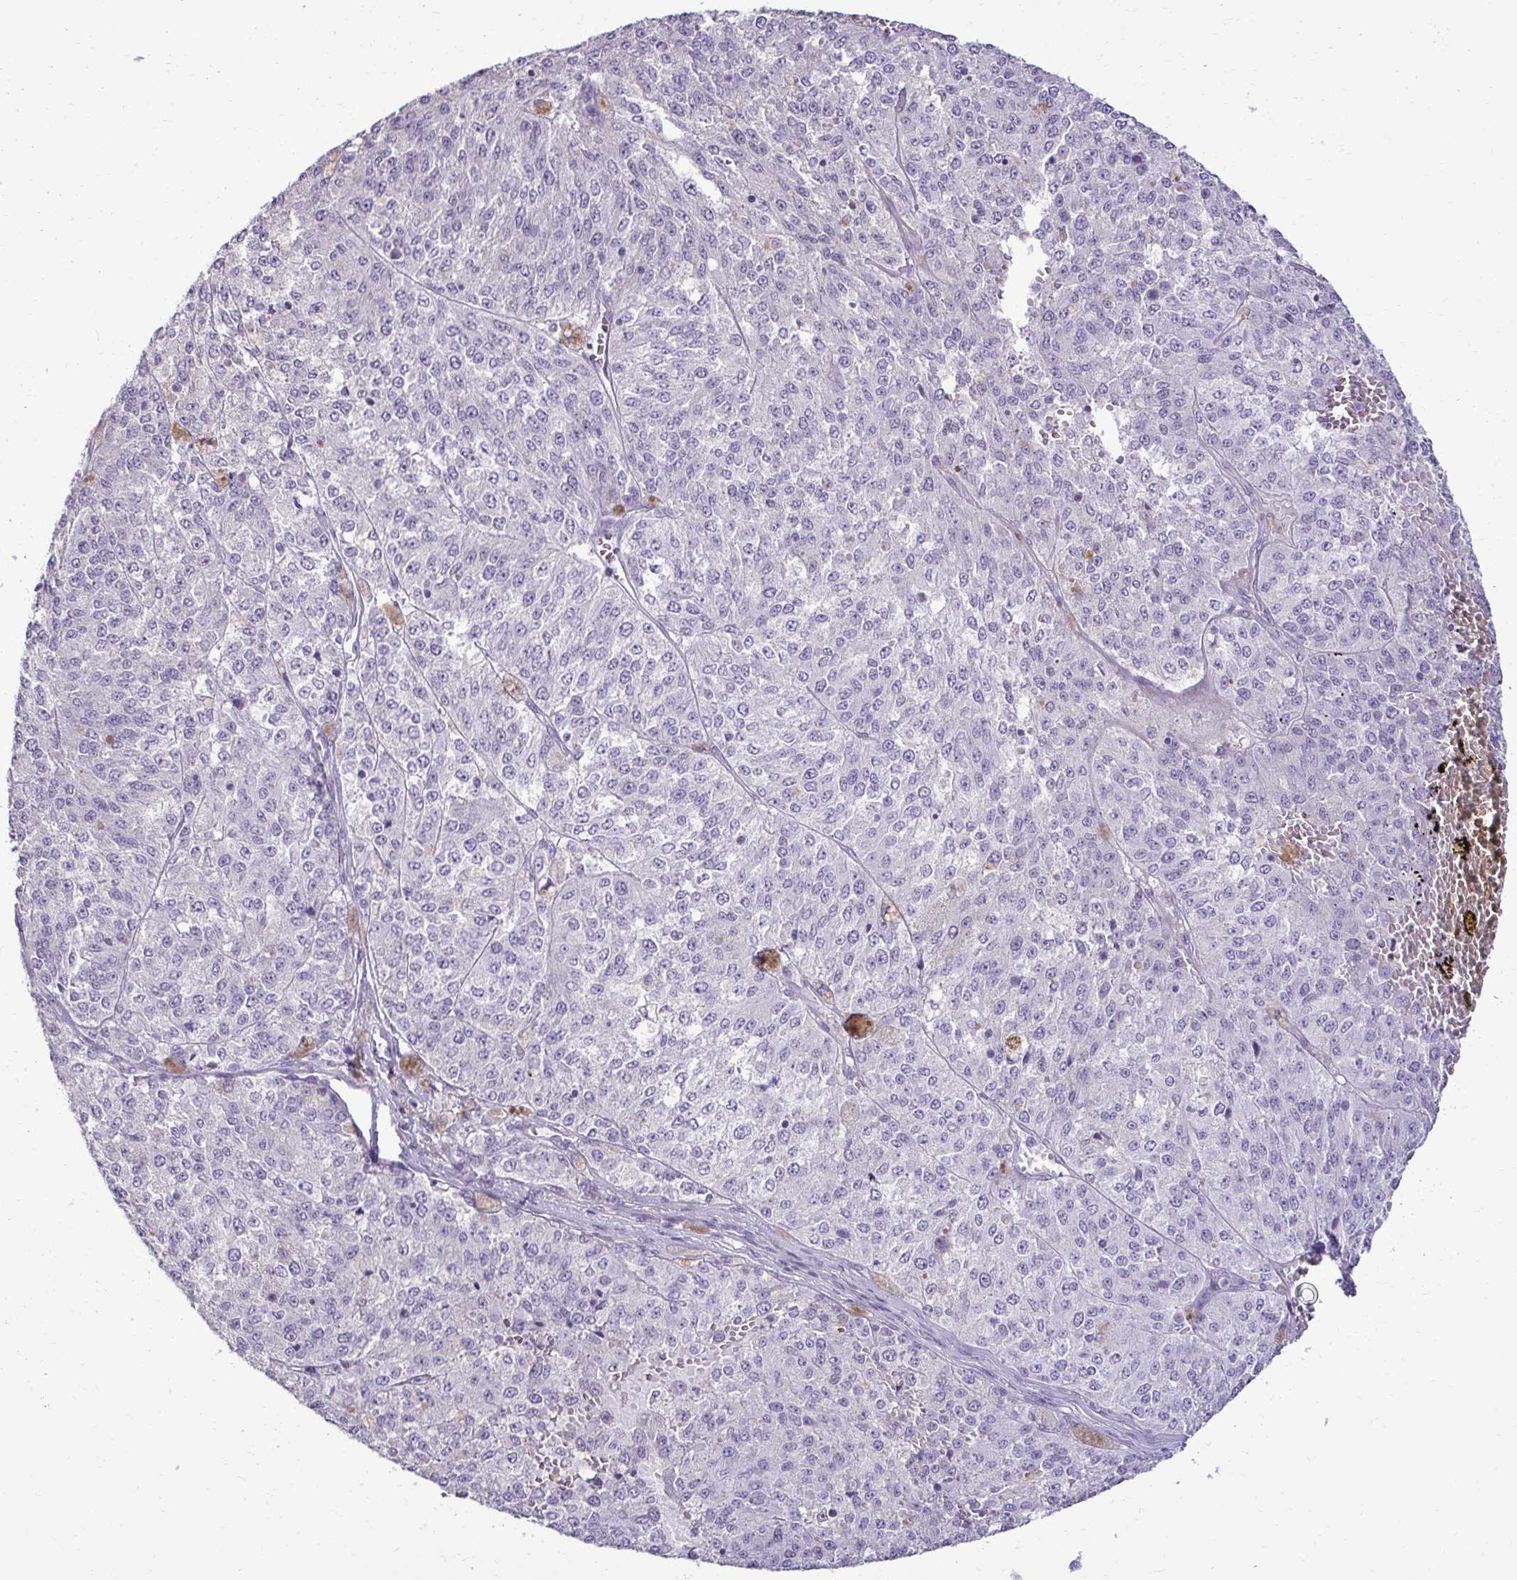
{"staining": {"intensity": "negative", "quantity": "none", "location": "none"}, "tissue": "melanoma", "cell_type": "Tumor cells", "image_type": "cancer", "snomed": [{"axis": "morphology", "description": "Malignant melanoma, Metastatic site"}, {"axis": "topography", "description": "Lymph node"}], "caption": "Human melanoma stained for a protein using IHC displays no positivity in tumor cells.", "gene": "SLC30A3", "patient": {"sex": "female", "age": 64}}